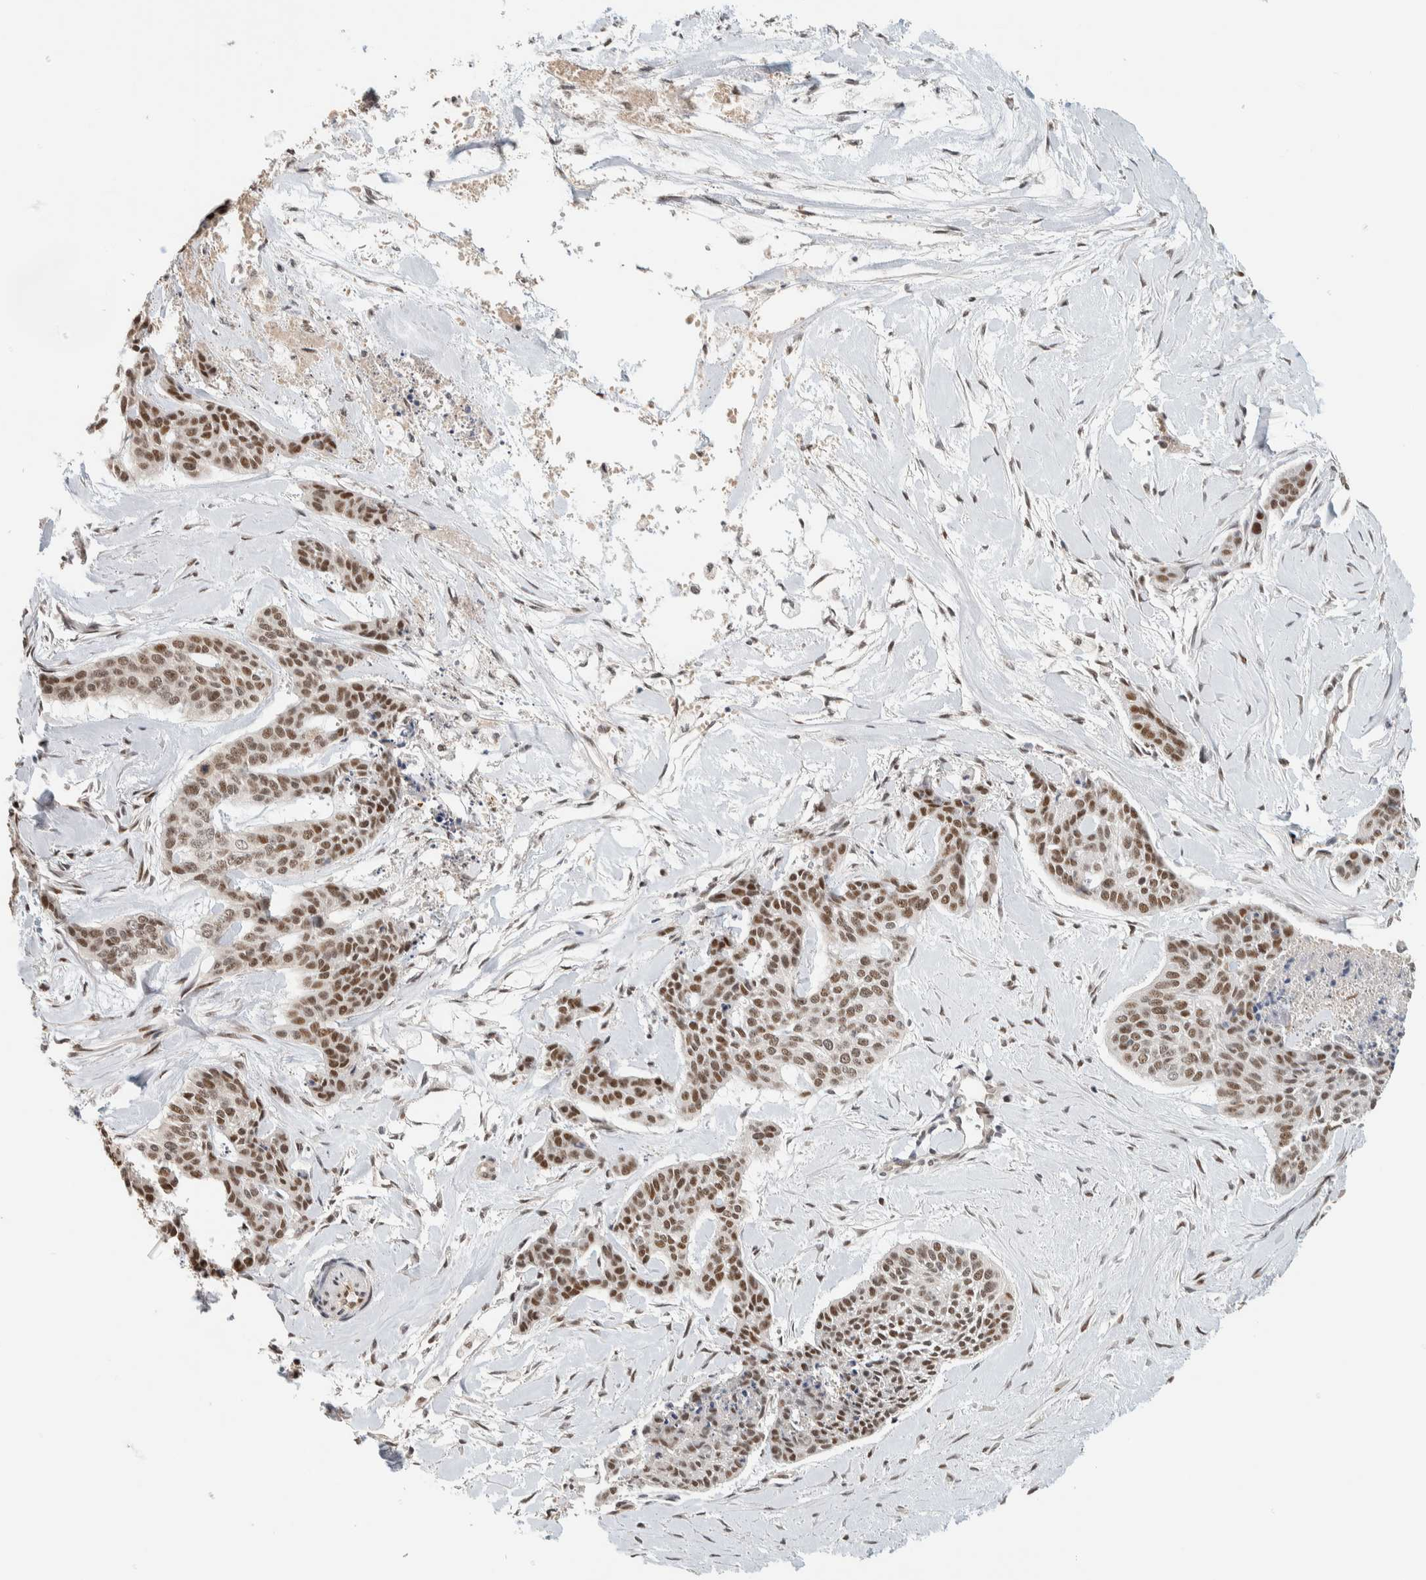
{"staining": {"intensity": "moderate", "quantity": ">75%", "location": "nuclear"}, "tissue": "skin cancer", "cell_type": "Tumor cells", "image_type": "cancer", "snomed": [{"axis": "morphology", "description": "Basal cell carcinoma"}, {"axis": "topography", "description": "Skin"}], "caption": "This photomicrograph demonstrates immunohistochemistry staining of basal cell carcinoma (skin), with medium moderate nuclear staining in about >75% of tumor cells.", "gene": "PUS7", "patient": {"sex": "female", "age": 64}}